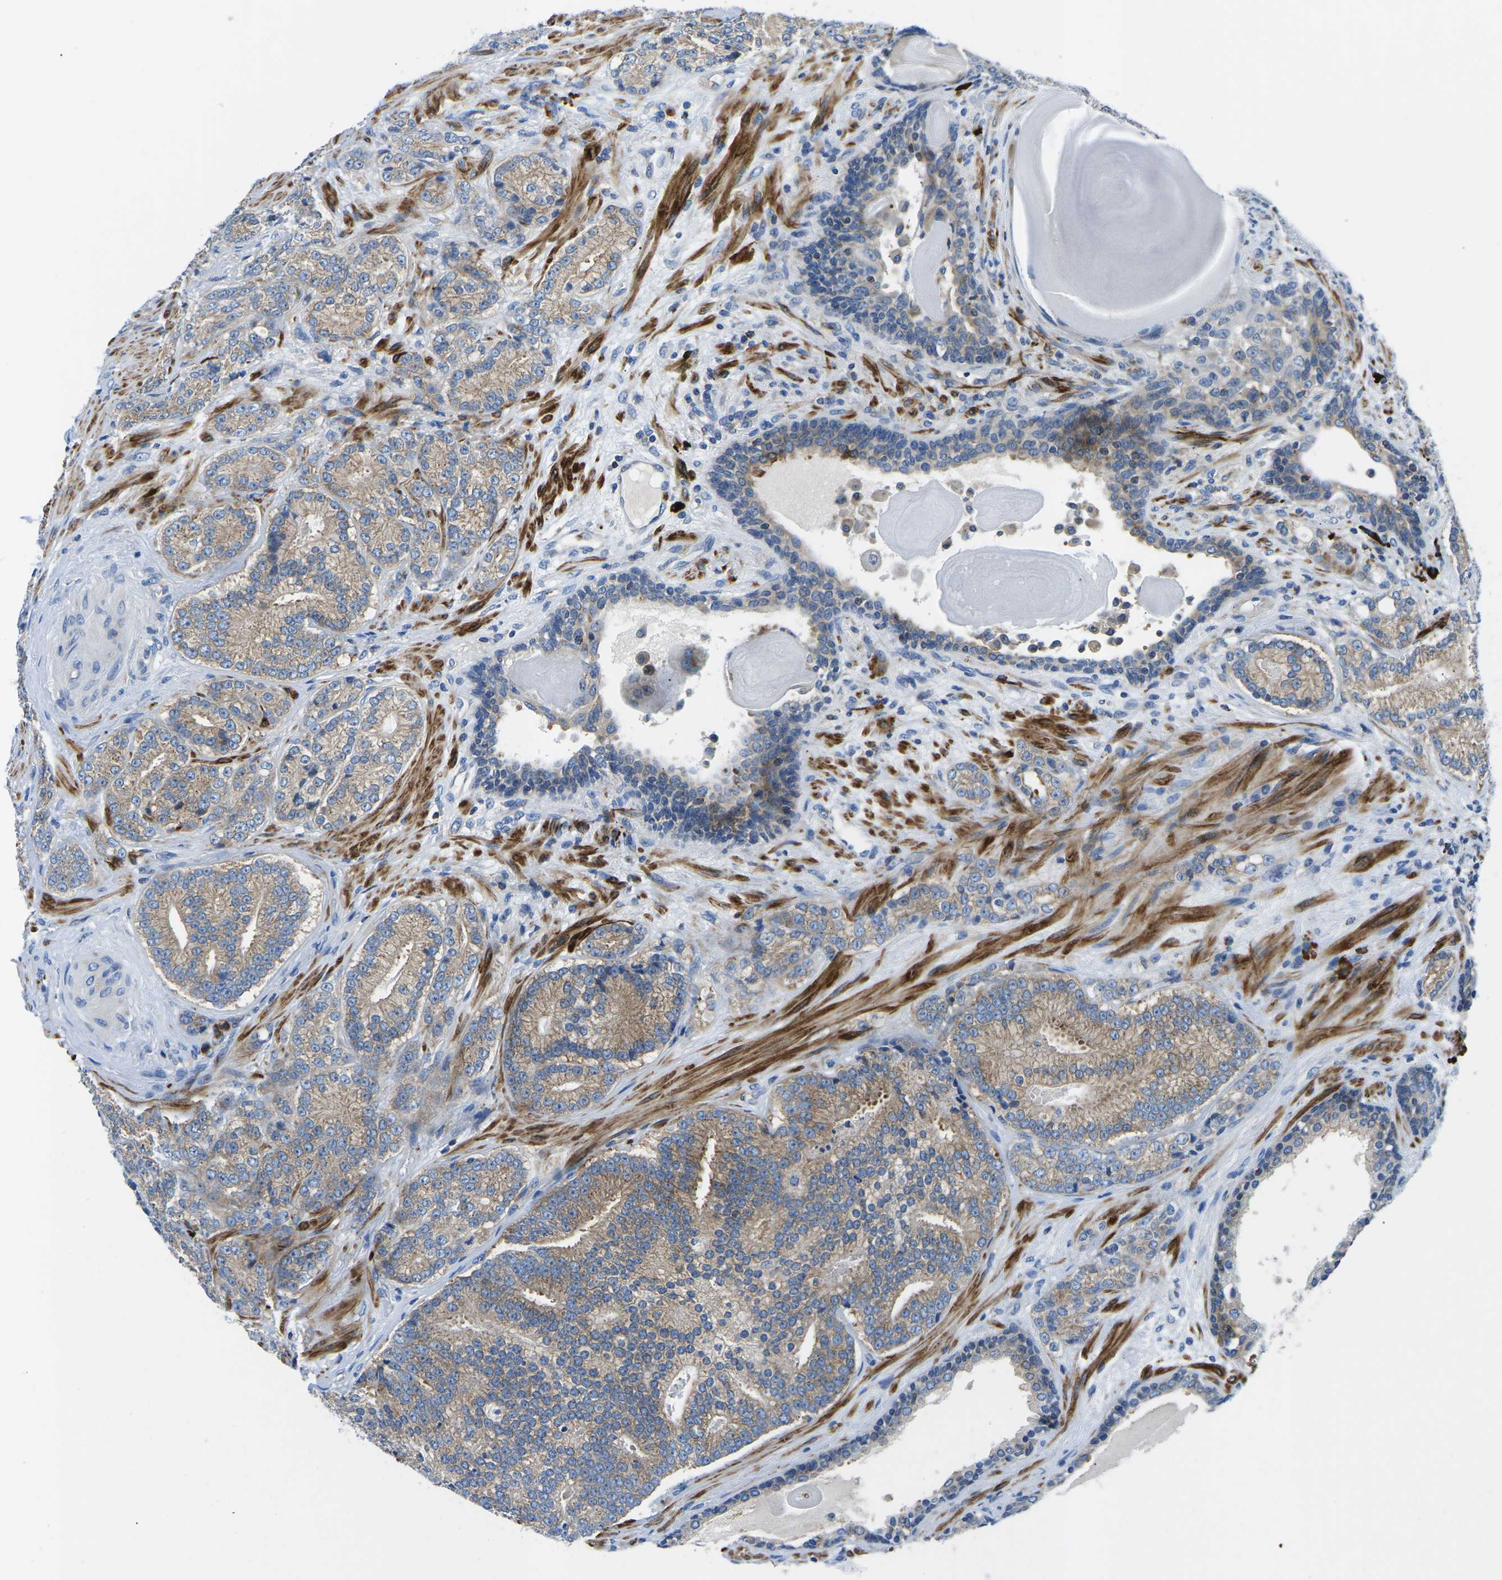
{"staining": {"intensity": "weak", "quantity": ">75%", "location": "cytoplasmic/membranous"}, "tissue": "prostate cancer", "cell_type": "Tumor cells", "image_type": "cancer", "snomed": [{"axis": "morphology", "description": "Adenocarcinoma, High grade"}, {"axis": "topography", "description": "Prostate"}], "caption": "High-magnification brightfield microscopy of high-grade adenocarcinoma (prostate) stained with DAB (brown) and counterstained with hematoxylin (blue). tumor cells exhibit weak cytoplasmic/membranous expression is seen in approximately>75% of cells.", "gene": "MC4R", "patient": {"sex": "male", "age": 61}}